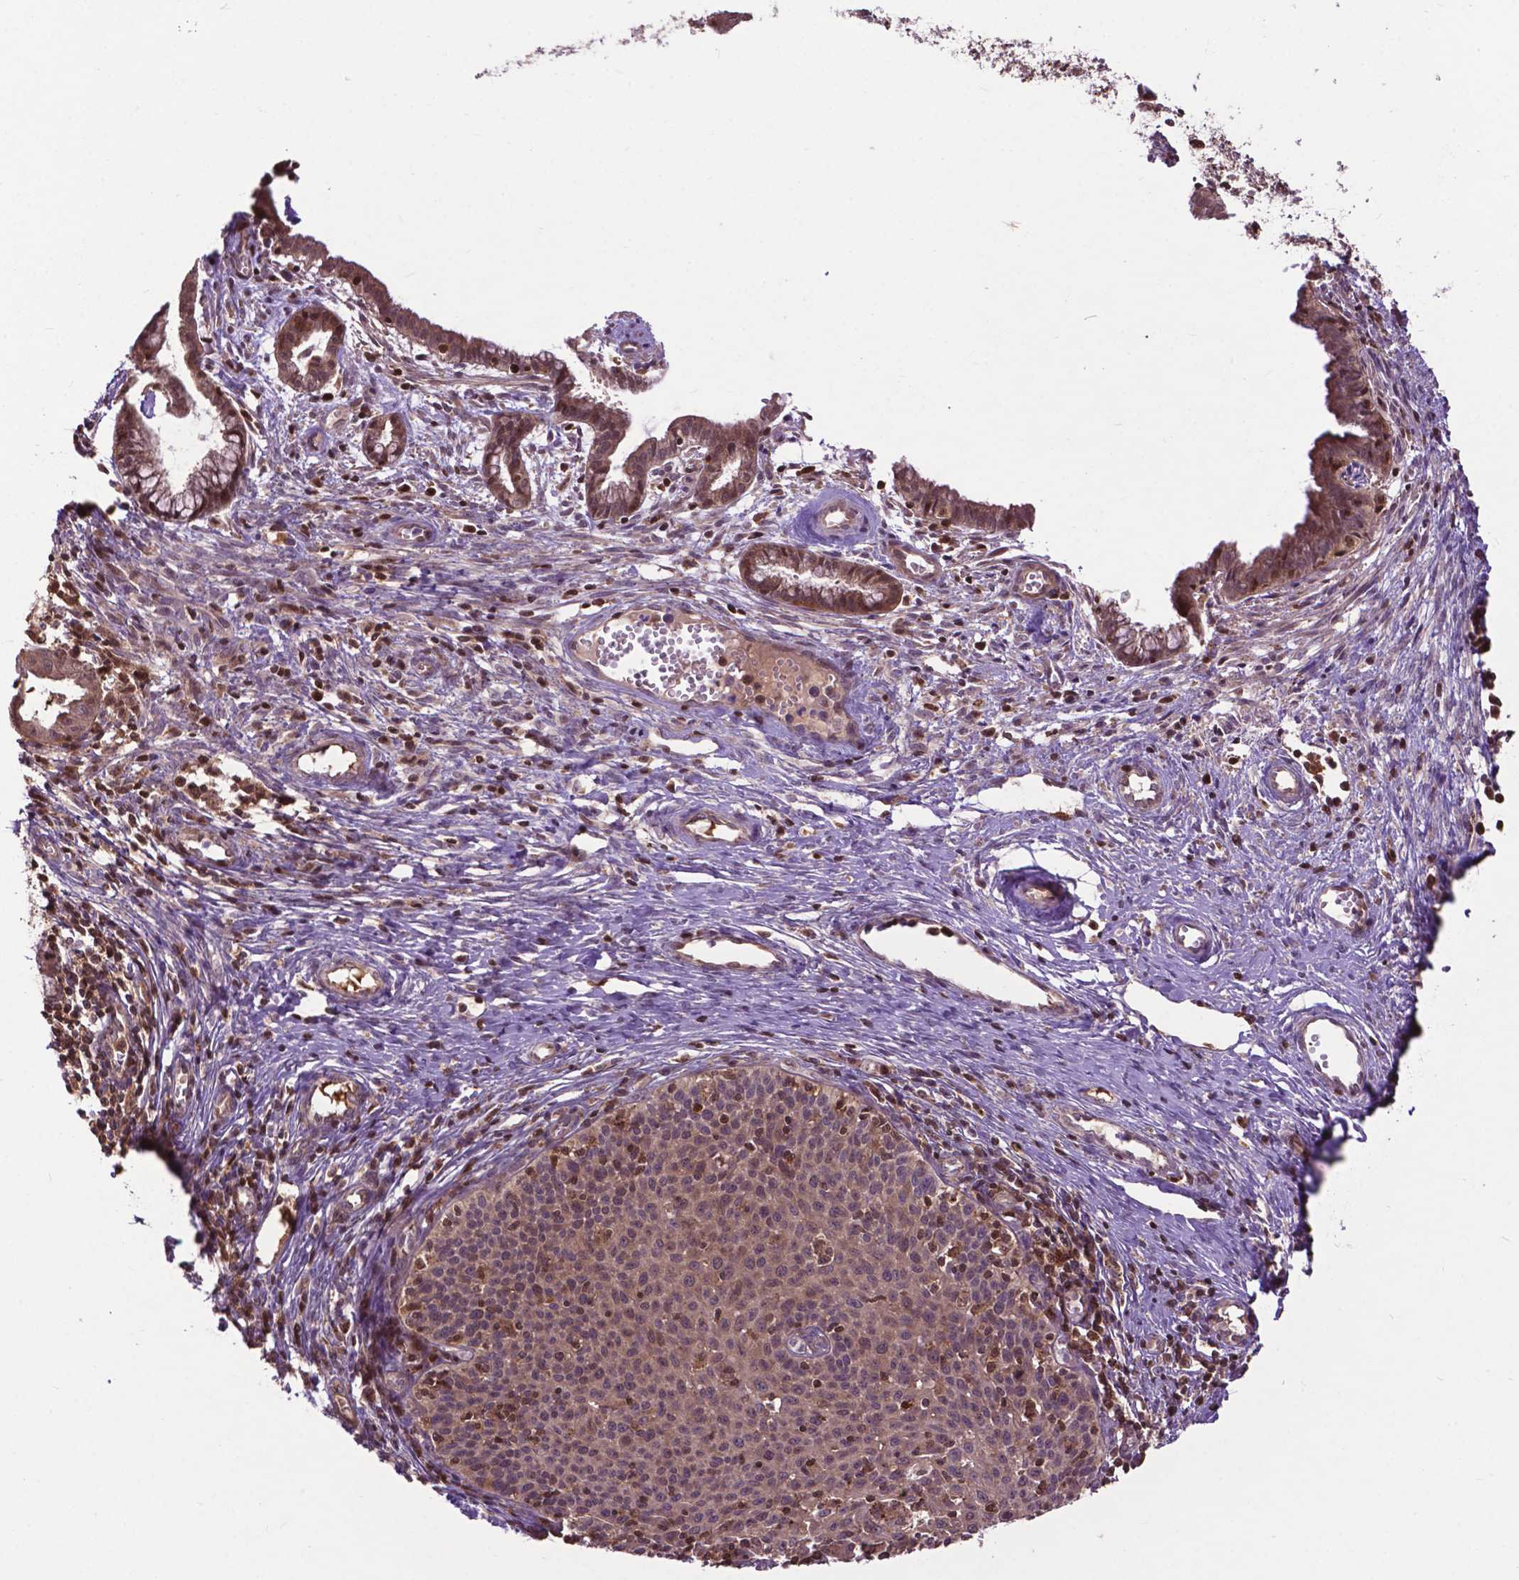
{"staining": {"intensity": "moderate", "quantity": ">75%", "location": "cytoplasmic/membranous"}, "tissue": "cervical cancer", "cell_type": "Tumor cells", "image_type": "cancer", "snomed": [{"axis": "morphology", "description": "Squamous cell carcinoma, NOS"}, {"axis": "topography", "description": "Cervix"}], "caption": "Immunohistochemistry of cervical cancer demonstrates medium levels of moderate cytoplasmic/membranous expression in about >75% of tumor cells. (brown staining indicates protein expression, while blue staining denotes nuclei).", "gene": "CHMP4A", "patient": {"sex": "female", "age": 38}}